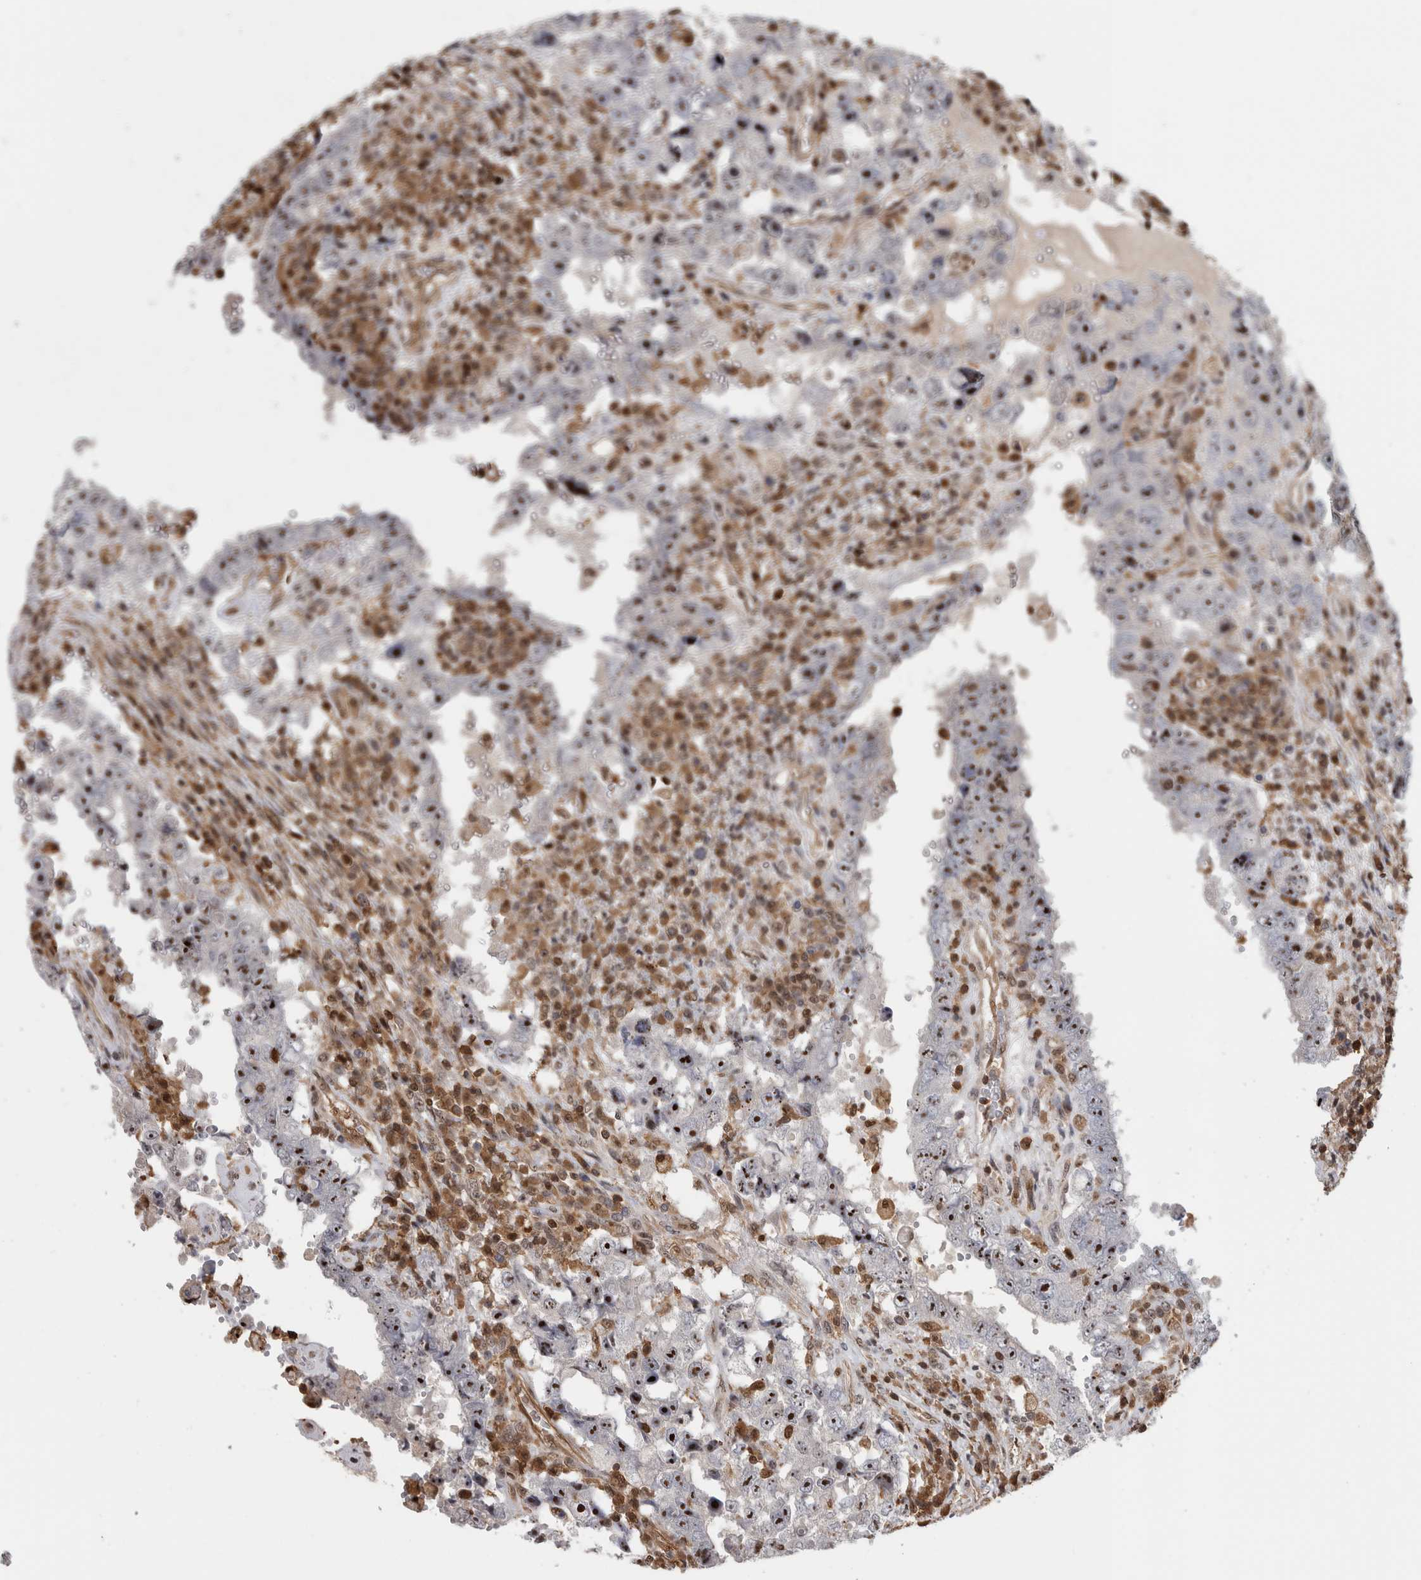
{"staining": {"intensity": "strong", "quantity": "25%-75%", "location": "nuclear"}, "tissue": "testis cancer", "cell_type": "Tumor cells", "image_type": "cancer", "snomed": [{"axis": "morphology", "description": "Carcinoma, Embryonal, NOS"}, {"axis": "topography", "description": "Testis"}], "caption": "A brown stain shows strong nuclear positivity of a protein in testis embryonal carcinoma tumor cells. (Stains: DAB in brown, nuclei in blue, Microscopy: brightfield microscopy at high magnification).", "gene": "TDRD7", "patient": {"sex": "male", "age": 26}}